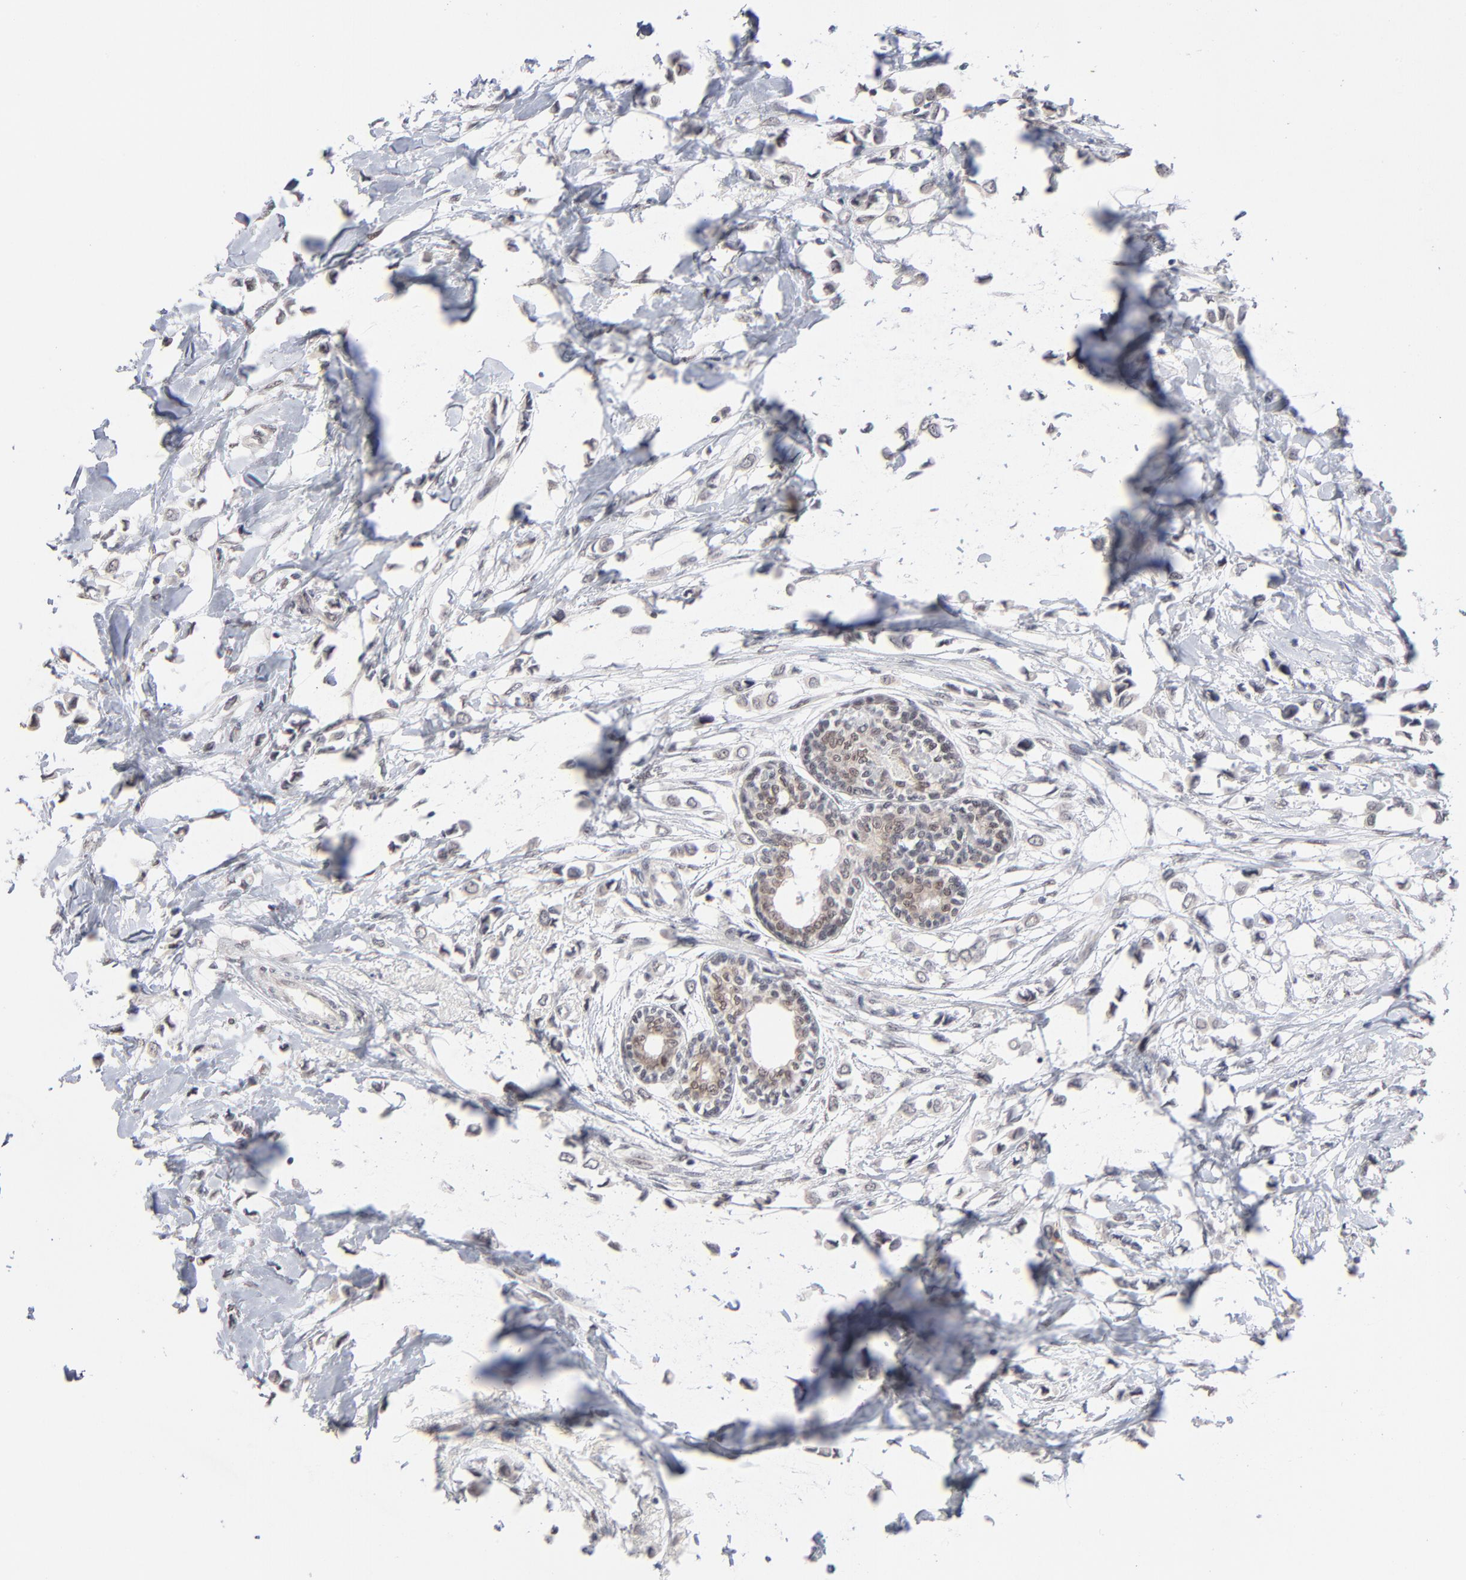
{"staining": {"intensity": "negative", "quantity": "none", "location": "none"}, "tissue": "breast cancer", "cell_type": "Tumor cells", "image_type": "cancer", "snomed": [{"axis": "morphology", "description": "Lobular carcinoma"}, {"axis": "topography", "description": "Breast"}], "caption": "High magnification brightfield microscopy of lobular carcinoma (breast) stained with DAB (brown) and counterstained with hematoxylin (blue): tumor cells show no significant expression.", "gene": "MBIP", "patient": {"sex": "female", "age": 51}}